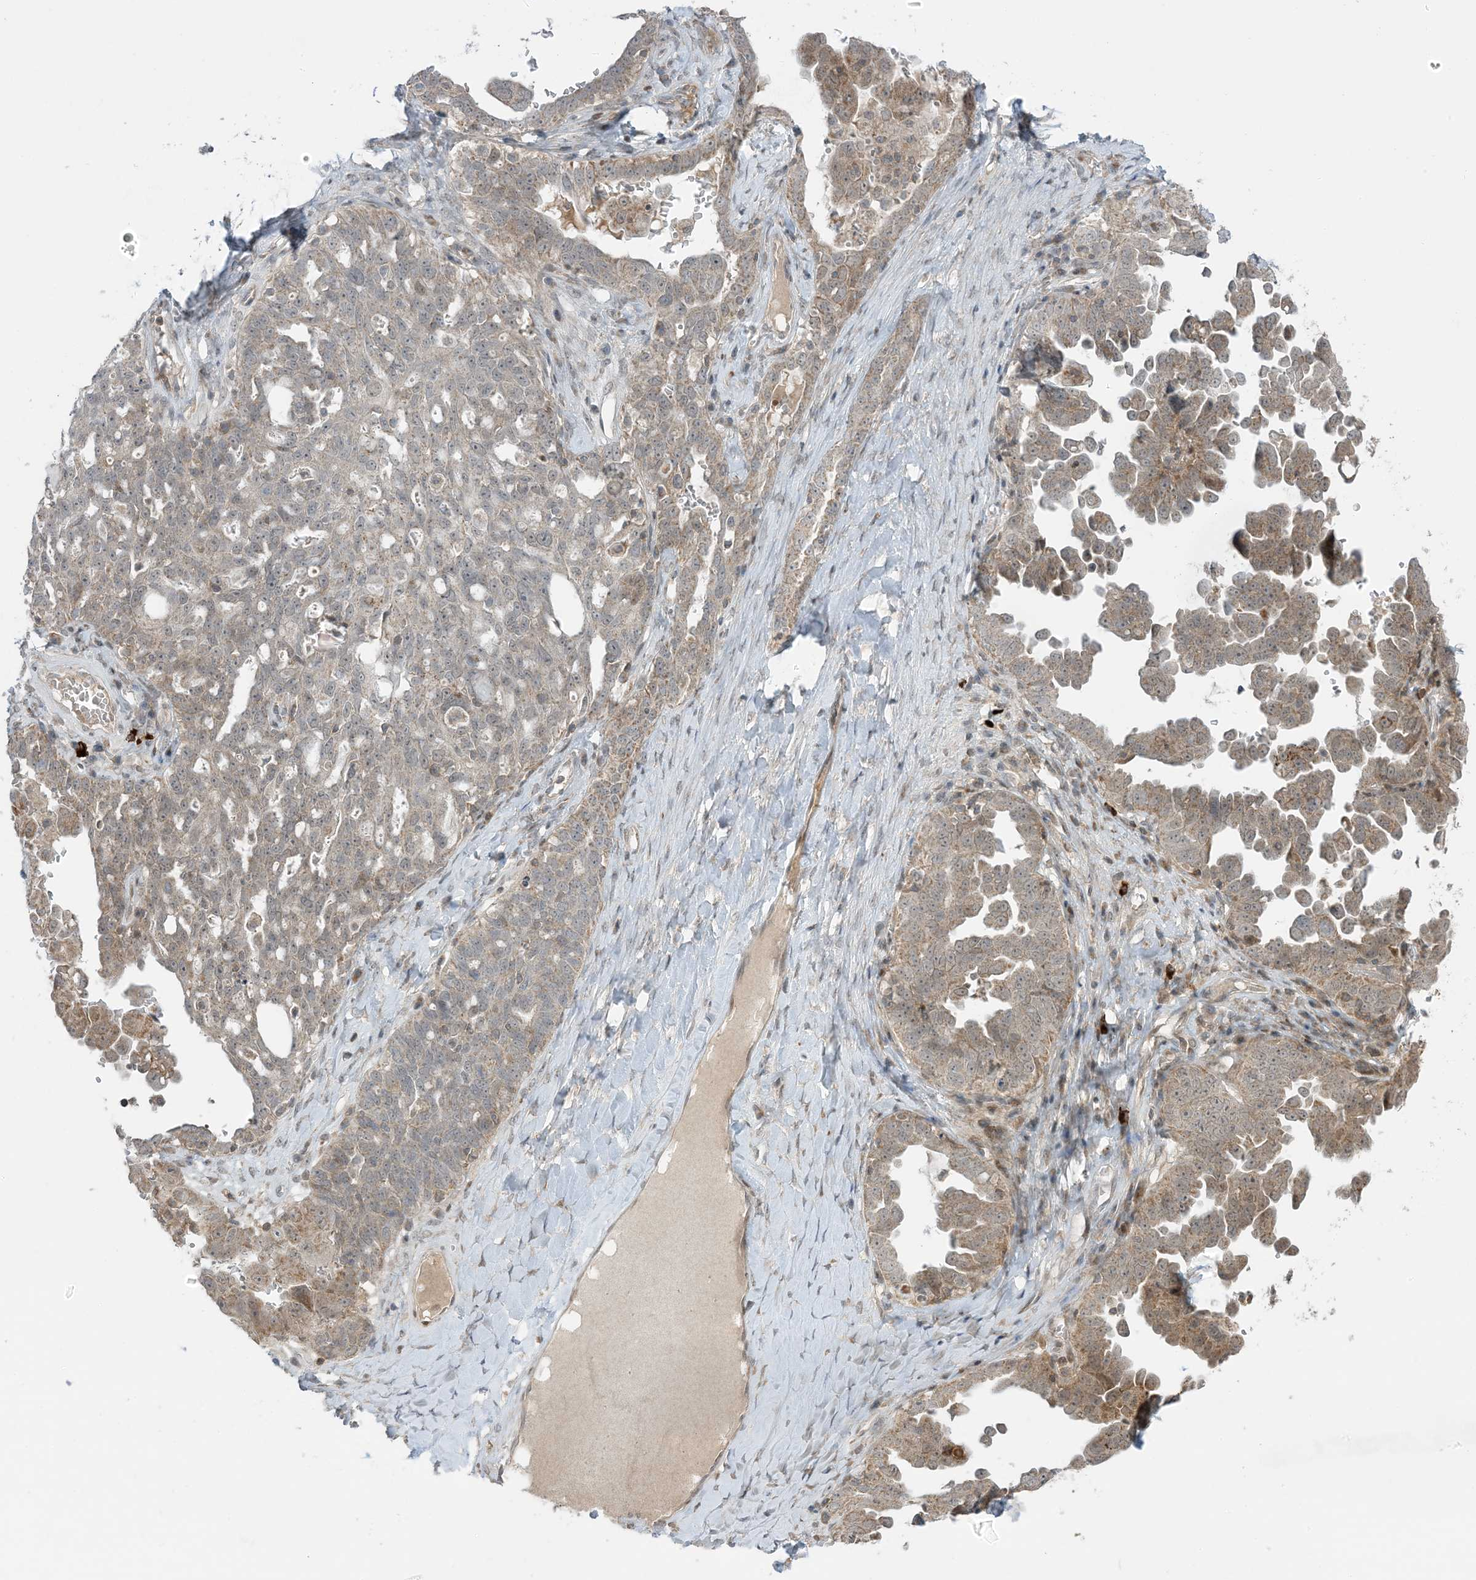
{"staining": {"intensity": "moderate", "quantity": "25%-75%", "location": "cytoplasmic/membranous"}, "tissue": "ovarian cancer", "cell_type": "Tumor cells", "image_type": "cancer", "snomed": [{"axis": "morphology", "description": "Carcinoma, endometroid"}, {"axis": "topography", "description": "Ovary"}], "caption": "A brown stain shows moderate cytoplasmic/membranous positivity of a protein in ovarian cancer tumor cells.", "gene": "PHLDB2", "patient": {"sex": "female", "age": 62}}